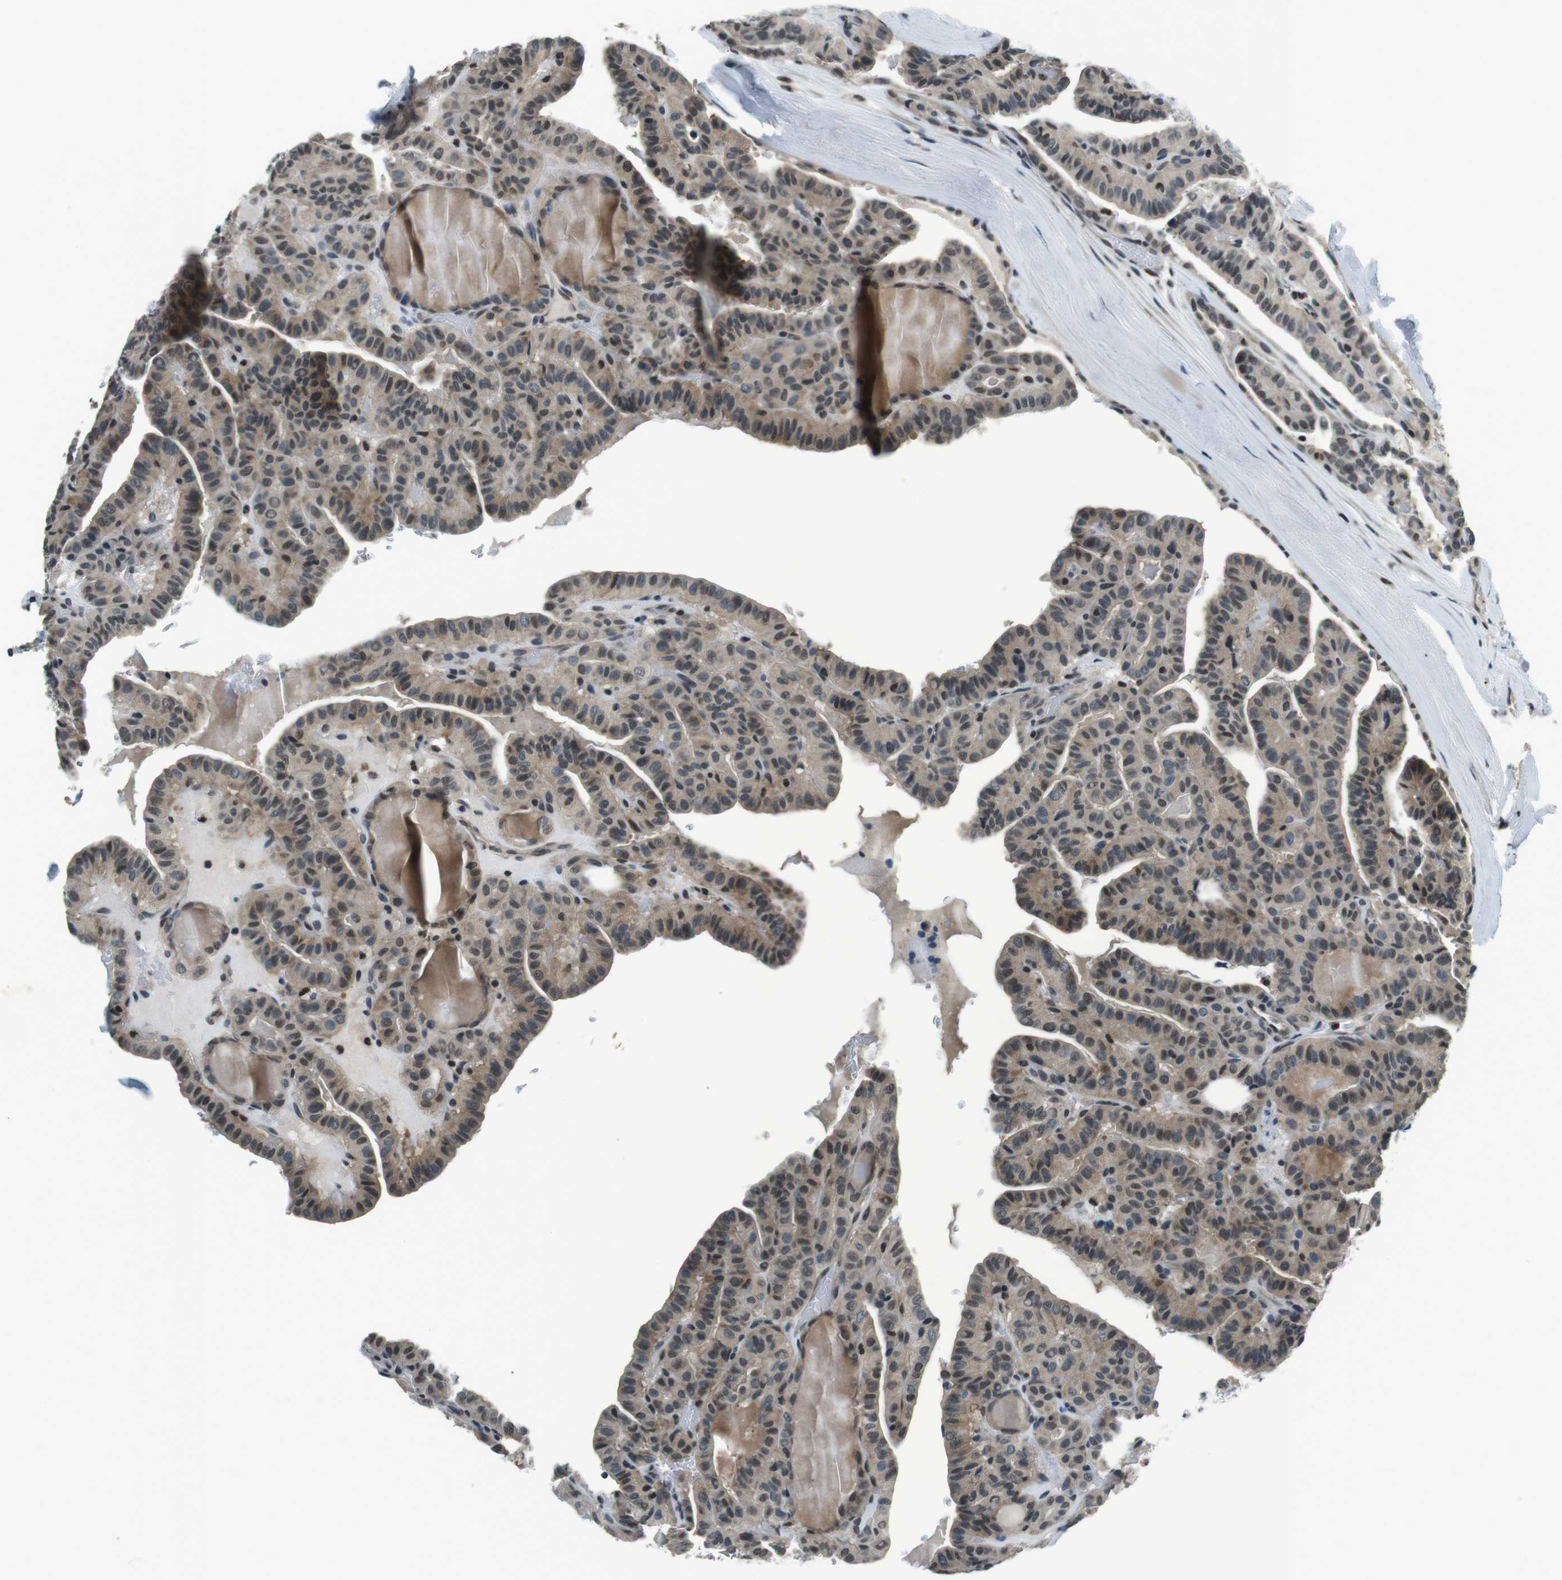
{"staining": {"intensity": "weak", "quantity": ">75%", "location": "cytoplasmic/membranous"}, "tissue": "thyroid cancer", "cell_type": "Tumor cells", "image_type": "cancer", "snomed": [{"axis": "morphology", "description": "Papillary adenocarcinoma, NOS"}, {"axis": "topography", "description": "Thyroid gland"}], "caption": "Human papillary adenocarcinoma (thyroid) stained with a brown dye displays weak cytoplasmic/membranous positive positivity in approximately >75% of tumor cells.", "gene": "NEK4", "patient": {"sex": "male", "age": 77}}